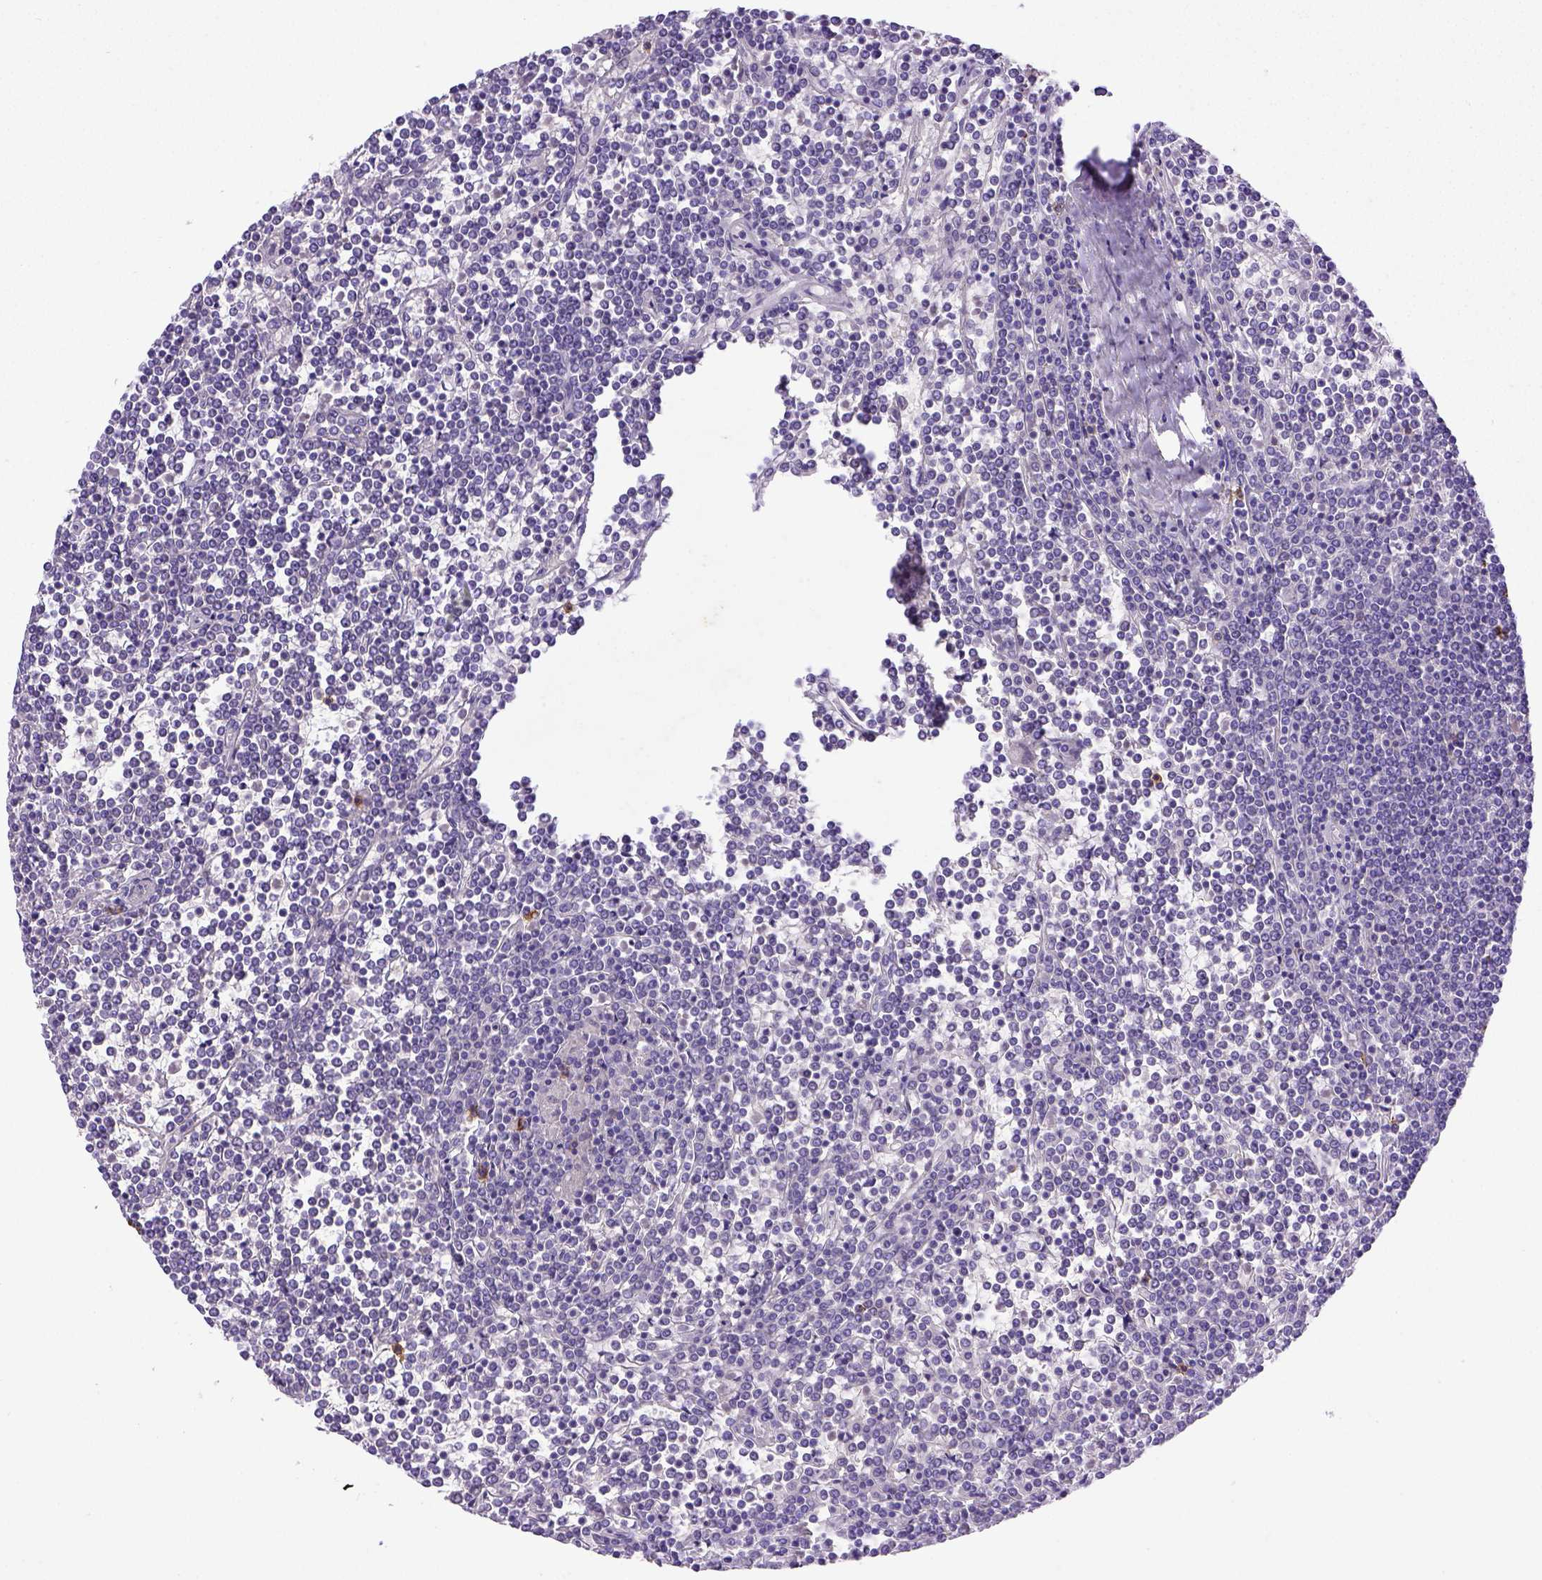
{"staining": {"intensity": "negative", "quantity": "none", "location": "none"}, "tissue": "lymphoma", "cell_type": "Tumor cells", "image_type": "cancer", "snomed": [{"axis": "morphology", "description": "Malignant lymphoma, non-Hodgkin's type, Low grade"}, {"axis": "topography", "description": "Spleen"}], "caption": "A high-resolution photomicrograph shows immunohistochemistry (IHC) staining of lymphoma, which exhibits no significant staining in tumor cells.", "gene": "B3GAT1", "patient": {"sex": "female", "age": 19}}